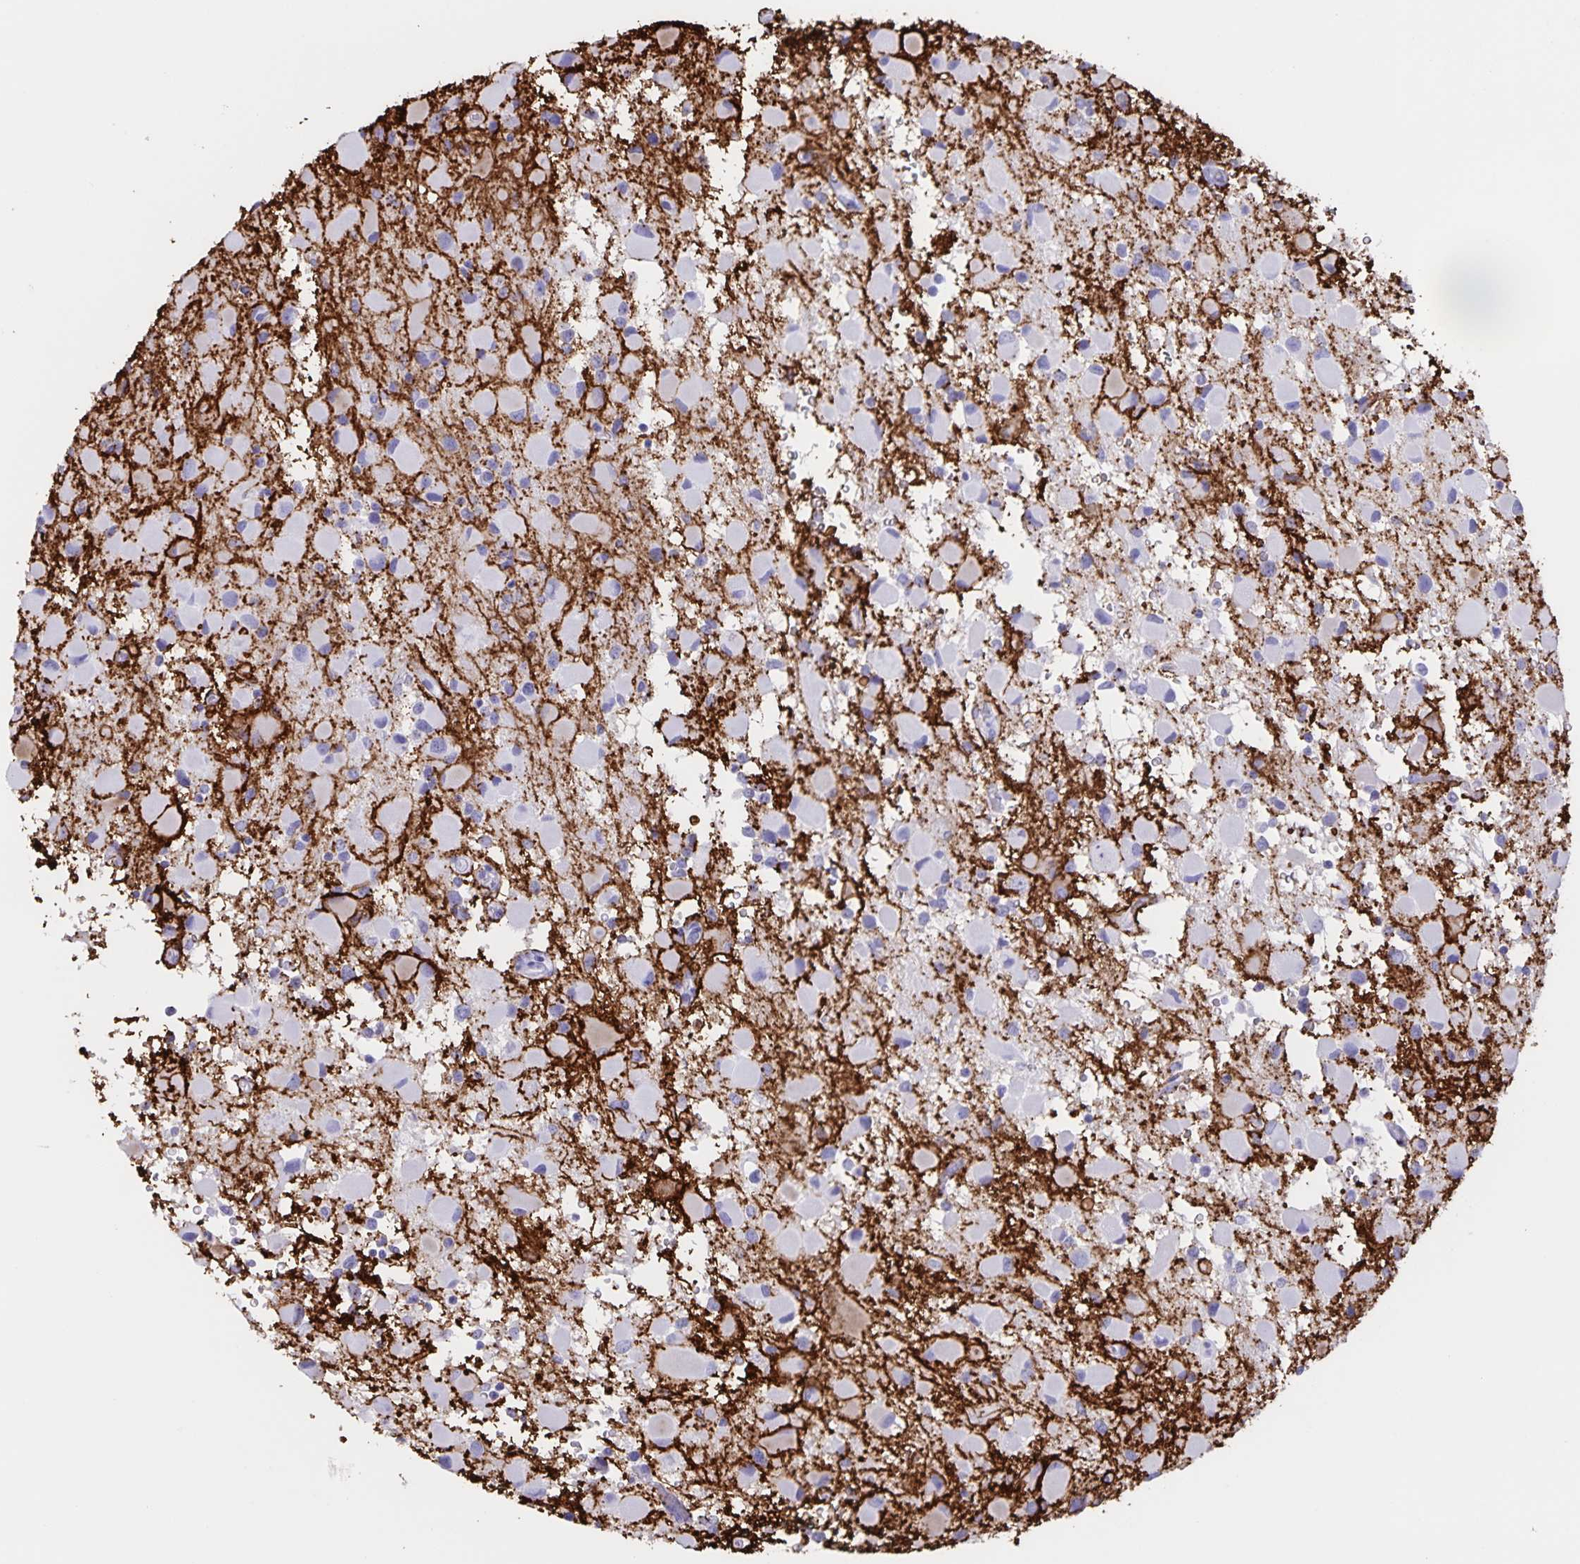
{"staining": {"intensity": "negative", "quantity": "none", "location": "none"}, "tissue": "glioma", "cell_type": "Tumor cells", "image_type": "cancer", "snomed": [{"axis": "morphology", "description": "Glioma, malignant, Low grade"}, {"axis": "topography", "description": "Brain"}], "caption": "Immunohistochemical staining of glioma shows no significant positivity in tumor cells.", "gene": "AQP4", "patient": {"sex": "female", "age": 32}}